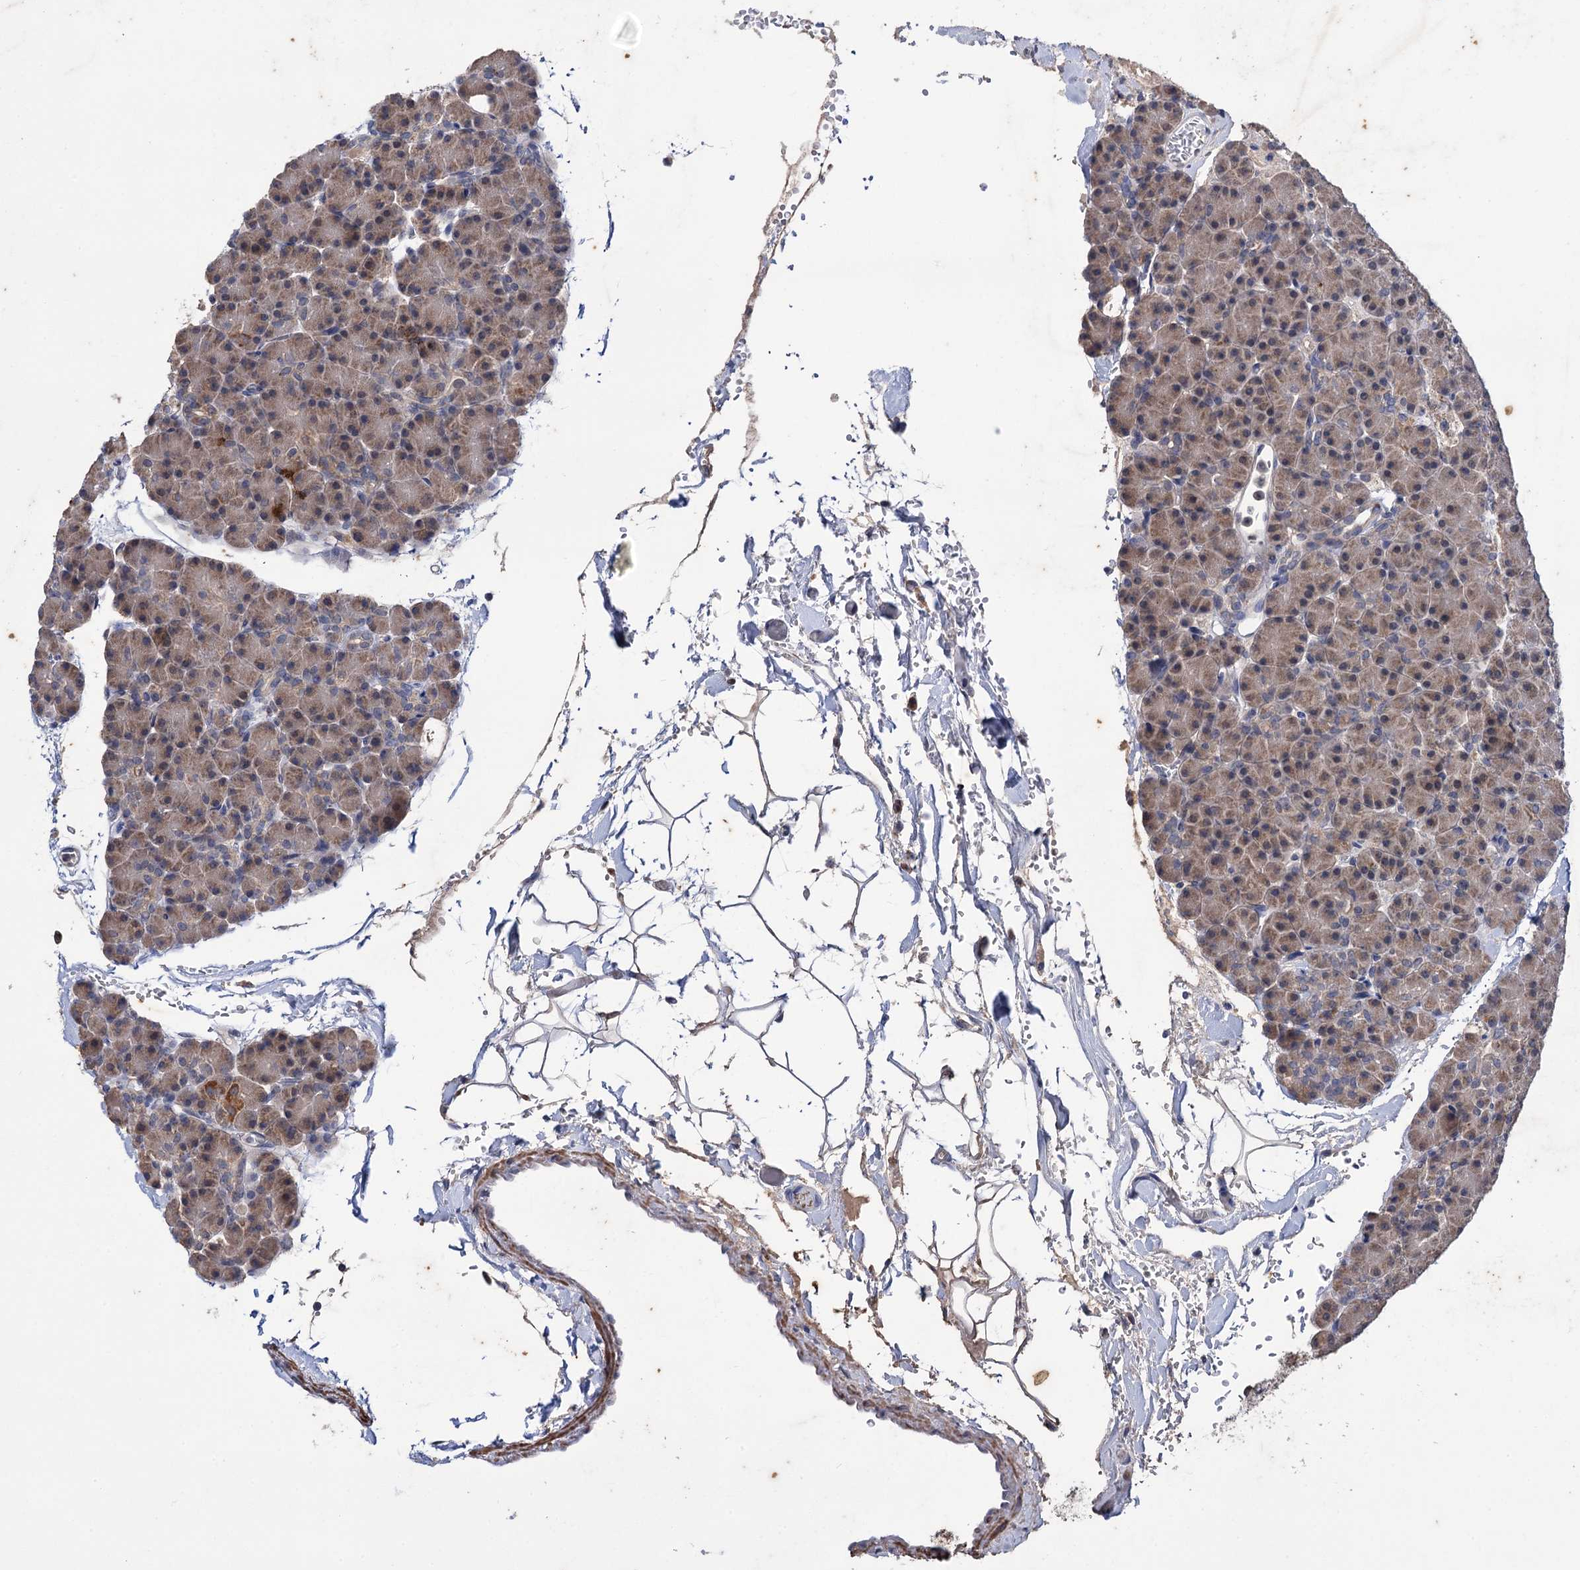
{"staining": {"intensity": "moderate", "quantity": "25%-75%", "location": "cytoplasmic/membranous"}, "tissue": "pancreas", "cell_type": "Exocrine glandular cells", "image_type": "normal", "snomed": [{"axis": "morphology", "description": "Normal tissue, NOS"}, {"axis": "topography", "description": "Pancreas"}], "caption": "Moderate cytoplasmic/membranous staining is appreciated in approximately 25%-75% of exocrine glandular cells in unremarkable pancreas.", "gene": "CLPB", "patient": {"sex": "female", "age": 43}}